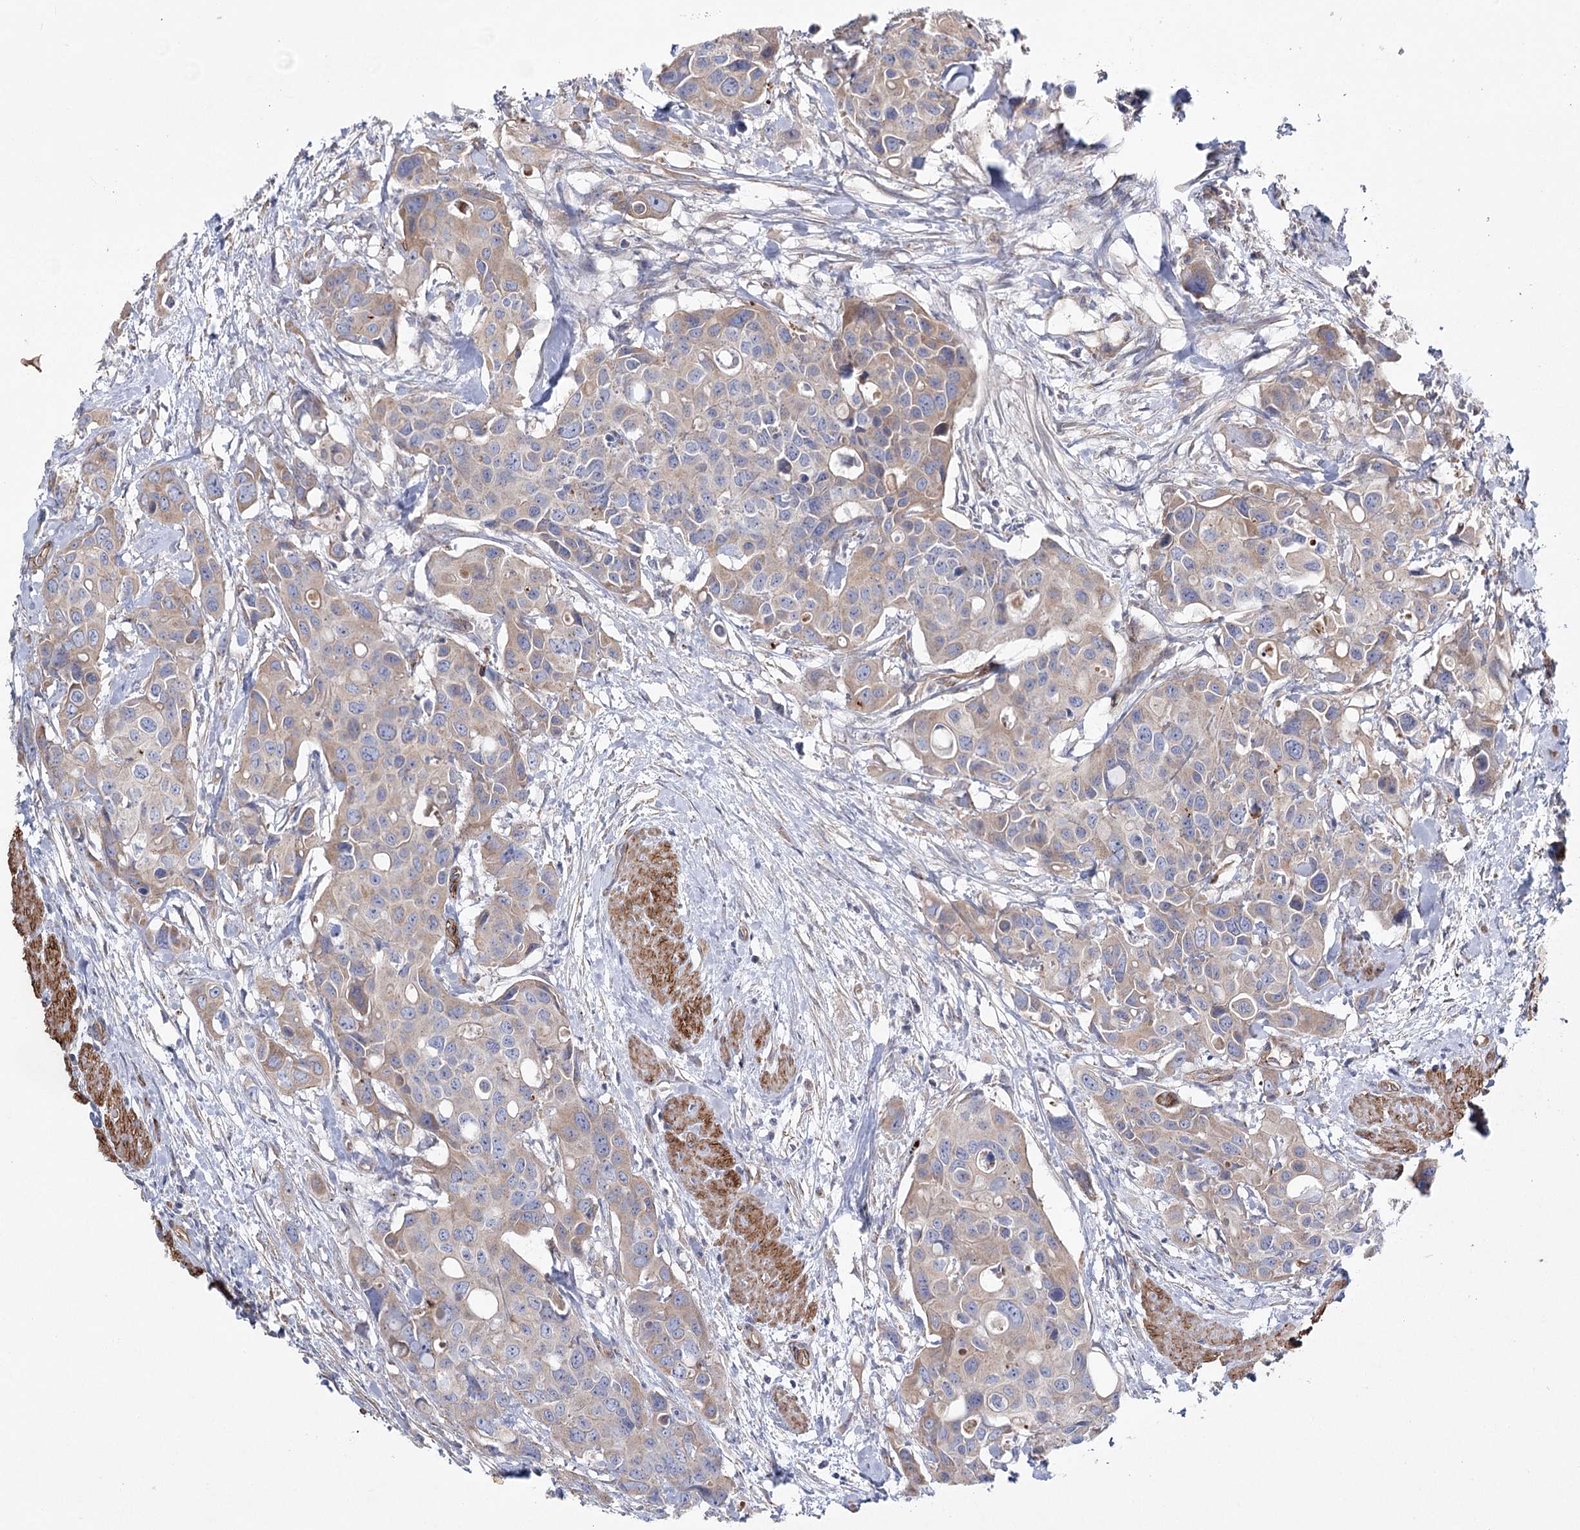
{"staining": {"intensity": "weak", "quantity": "<25%", "location": "cytoplasmic/membranous"}, "tissue": "colorectal cancer", "cell_type": "Tumor cells", "image_type": "cancer", "snomed": [{"axis": "morphology", "description": "Adenocarcinoma, NOS"}, {"axis": "topography", "description": "Colon"}], "caption": "DAB immunohistochemical staining of colorectal cancer (adenocarcinoma) displays no significant expression in tumor cells.", "gene": "TMEM164", "patient": {"sex": "male", "age": 77}}